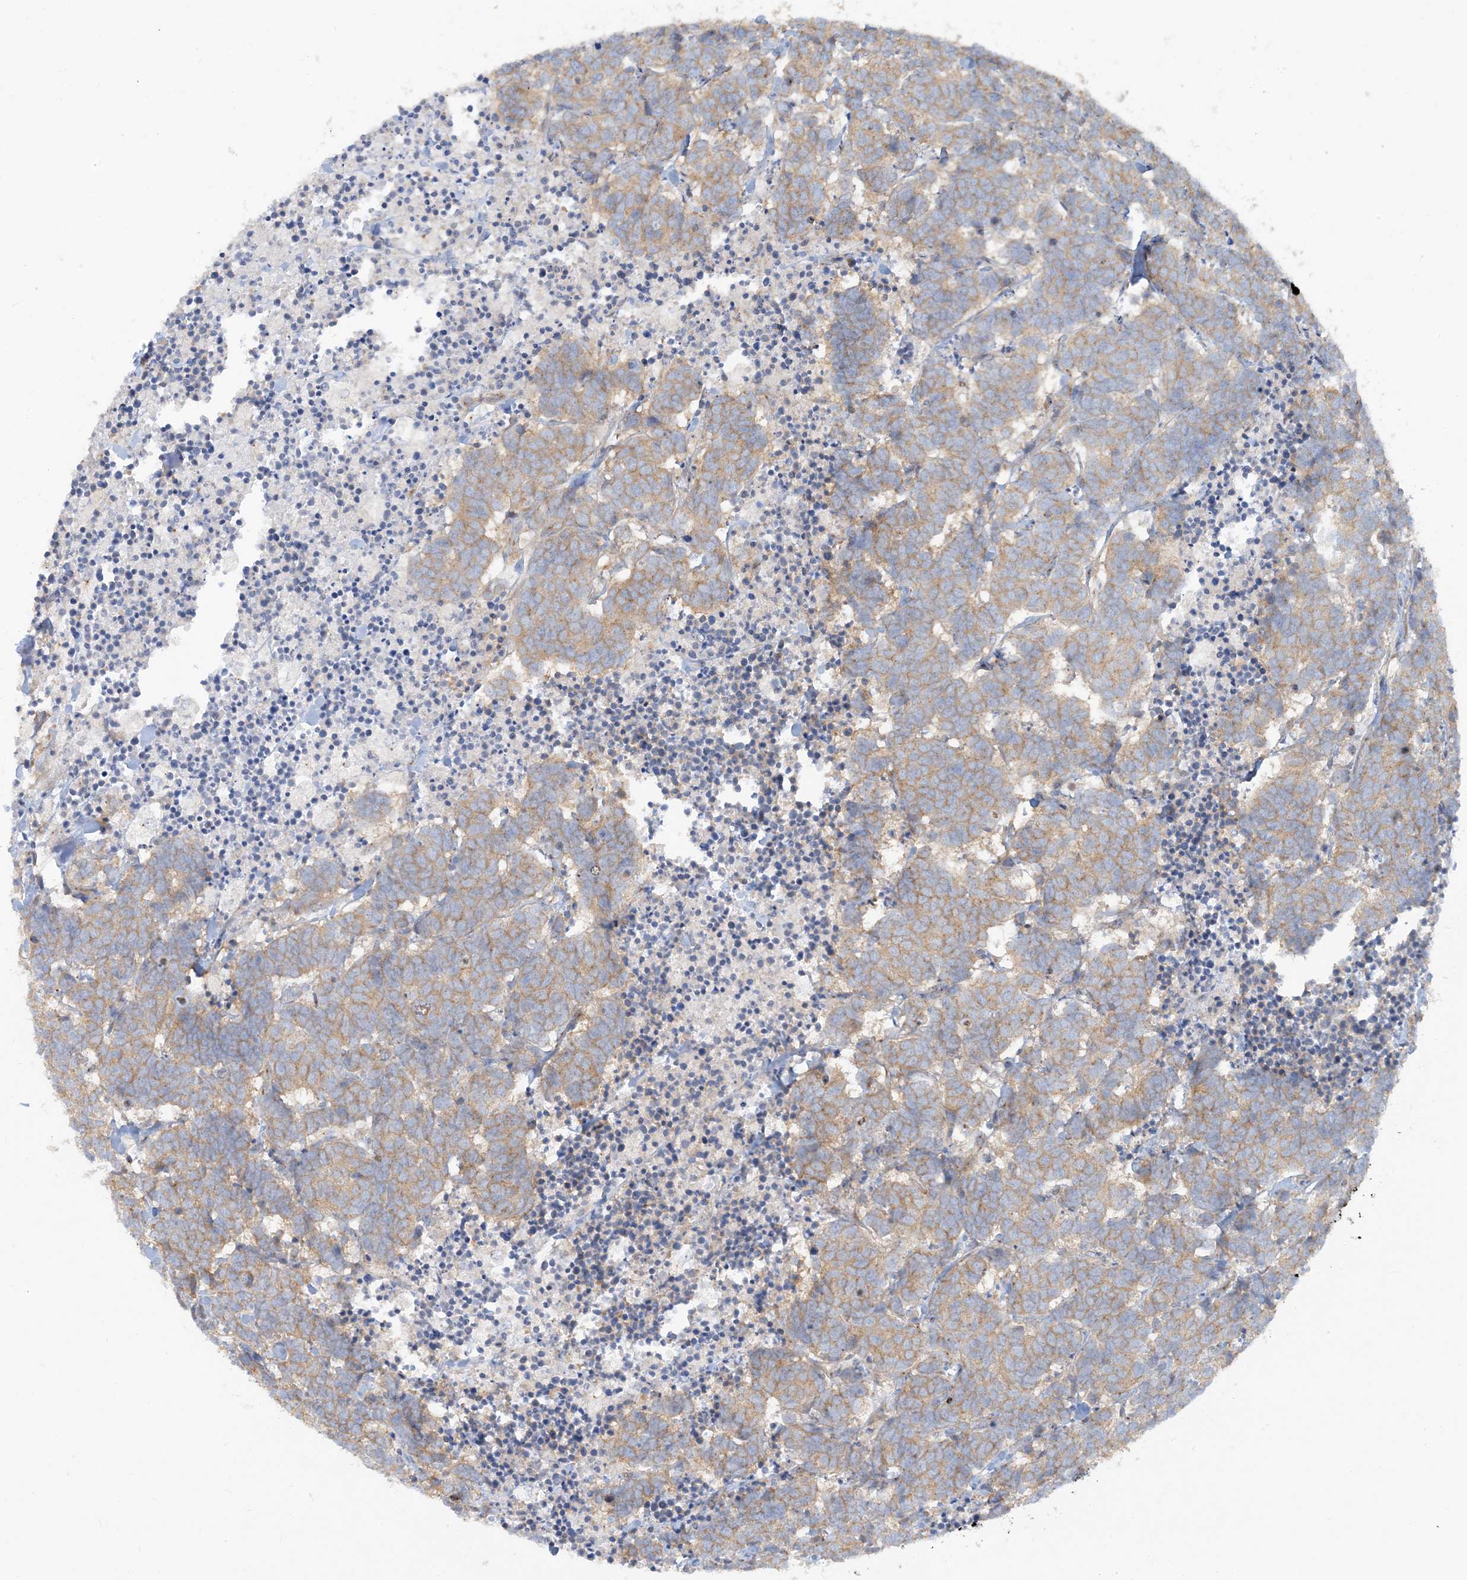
{"staining": {"intensity": "weak", "quantity": ">75%", "location": "cytoplasmic/membranous"}, "tissue": "carcinoid", "cell_type": "Tumor cells", "image_type": "cancer", "snomed": [{"axis": "morphology", "description": "Carcinoma, NOS"}, {"axis": "morphology", "description": "Carcinoid, malignant, NOS"}, {"axis": "topography", "description": "Urinary bladder"}], "caption": "A brown stain labels weak cytoplasmic/membranous positivity of a protein in human carcinoid tumor cells.", "gene": "ATP23", "patient": {"sex": "male", "age": 57}}